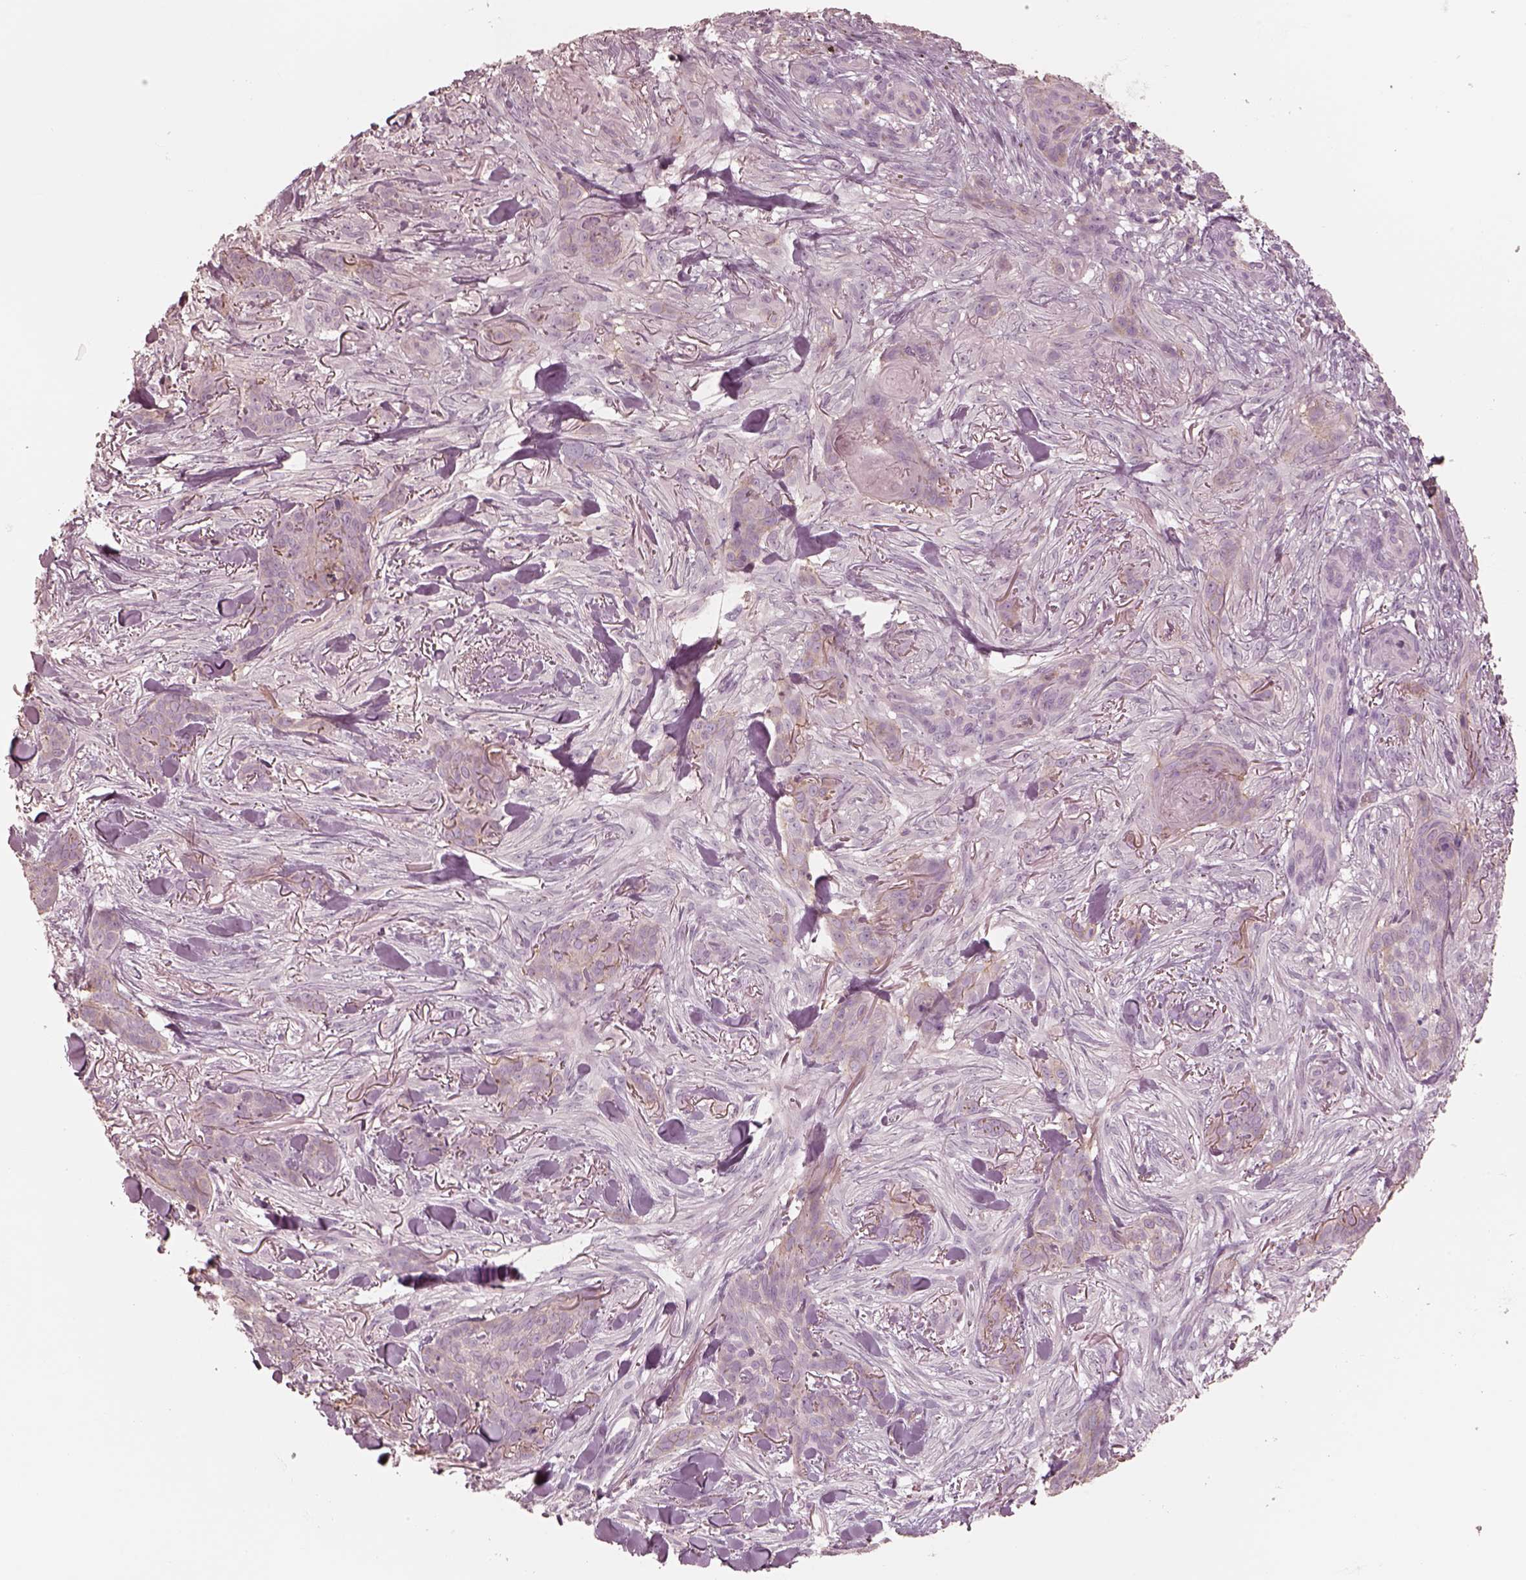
{"staining": {"intensity": "weak", "quantity": "25%-75%", "location": "cytoplasmic/membranous"}, "tissue": "skin cancer", "cell_type": "Tumor cells", "image_type": "cancer", "snomed": [{"axis": "morphology", "description": "Basal cell carcinoma"}, {"axis": "topography", "description": "Skin"}], "caption": "Immunohistochemical staining of skin basal cell carcinoma shows weak cytoplasmic/membranous protein expression in approximately 25%-75% of tumor cells.", "gene": "GPRIN1", "patient": {"sex": "female", "age": 61}}